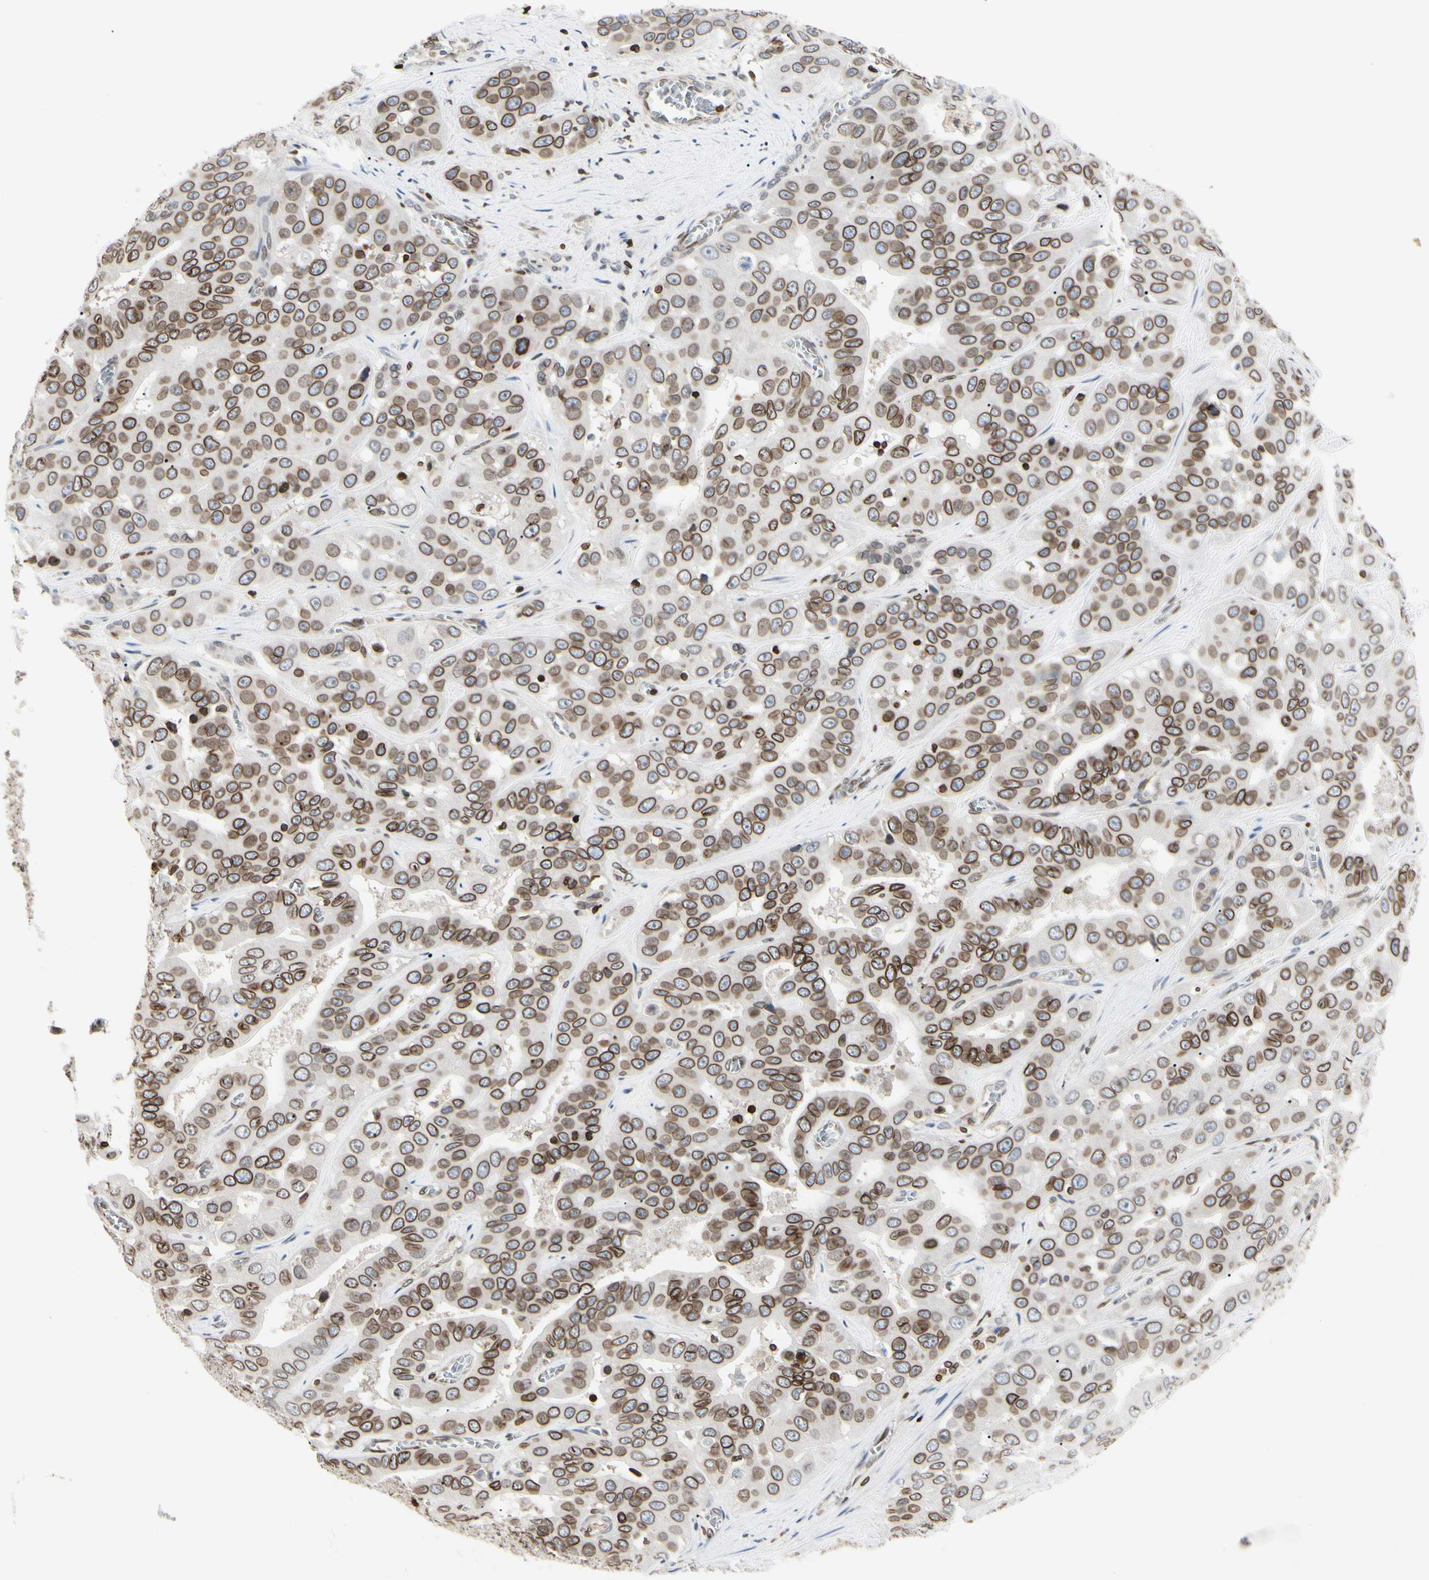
{"staining": {"intensity": "moderate", "quantity": ">75%", "location": "cytoplasmic/membranous,nuclear"}, "tissue": "liver cancer", "cell_type": "Tumor cells", "image_type": "cancer", "snomed": [{"axis": "morphology", "description": "Cholangiocarcinoma"}, {"axis": "topography", "description": "Liver"}], "caption": "A medium amount of moderate cytoplasmic/membranous and nuclear staining is identified in about >75% of tumor cells in liver cholangiocarcinoma tissue.", "gene": "TMPO", "patient": {"sex": "female", "age": 52}}